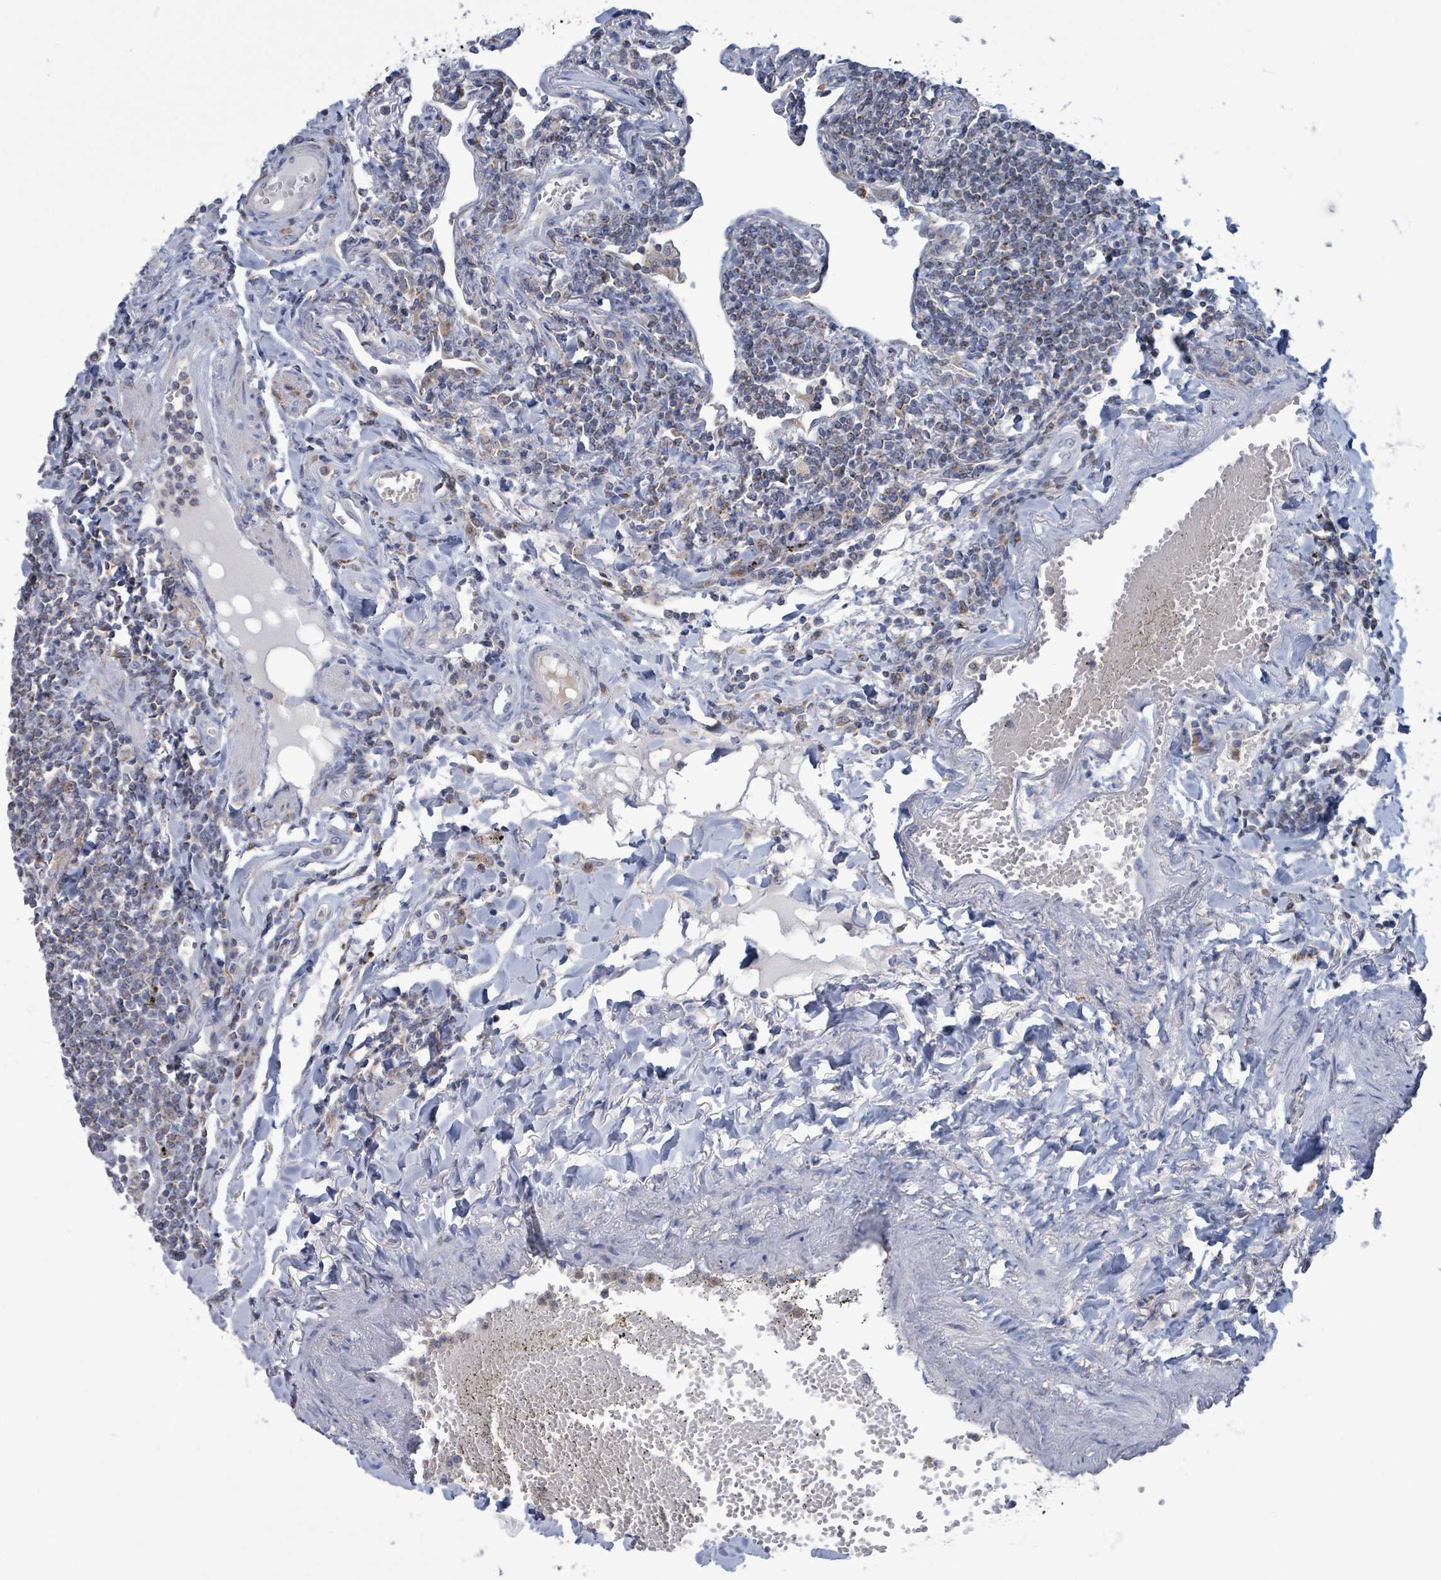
{"staining": {"intensity": "moderate", "quantity": "<25%", "location": "cytoplasmic/membranous"}, "tissue": "lymphoma", "cell_type": "Tumor cells", "image_type": "cancer", "snomed": [{"axis": "morphology", "description": "Malignant lymphoma, non-Hodgkin's type, Low grade"}, {"axis": "topography", "description": "Lung"}], "caption": "Immunohistochemical staining of low-grade malignant lymphoma, non-Hodgkin's type demonstrates low levels of moderate cytoplasmic/membranous staining in about <25% of tumor cells.", "gene": "AKR1C4", "patient": {"sex": "female", "age": 71}}